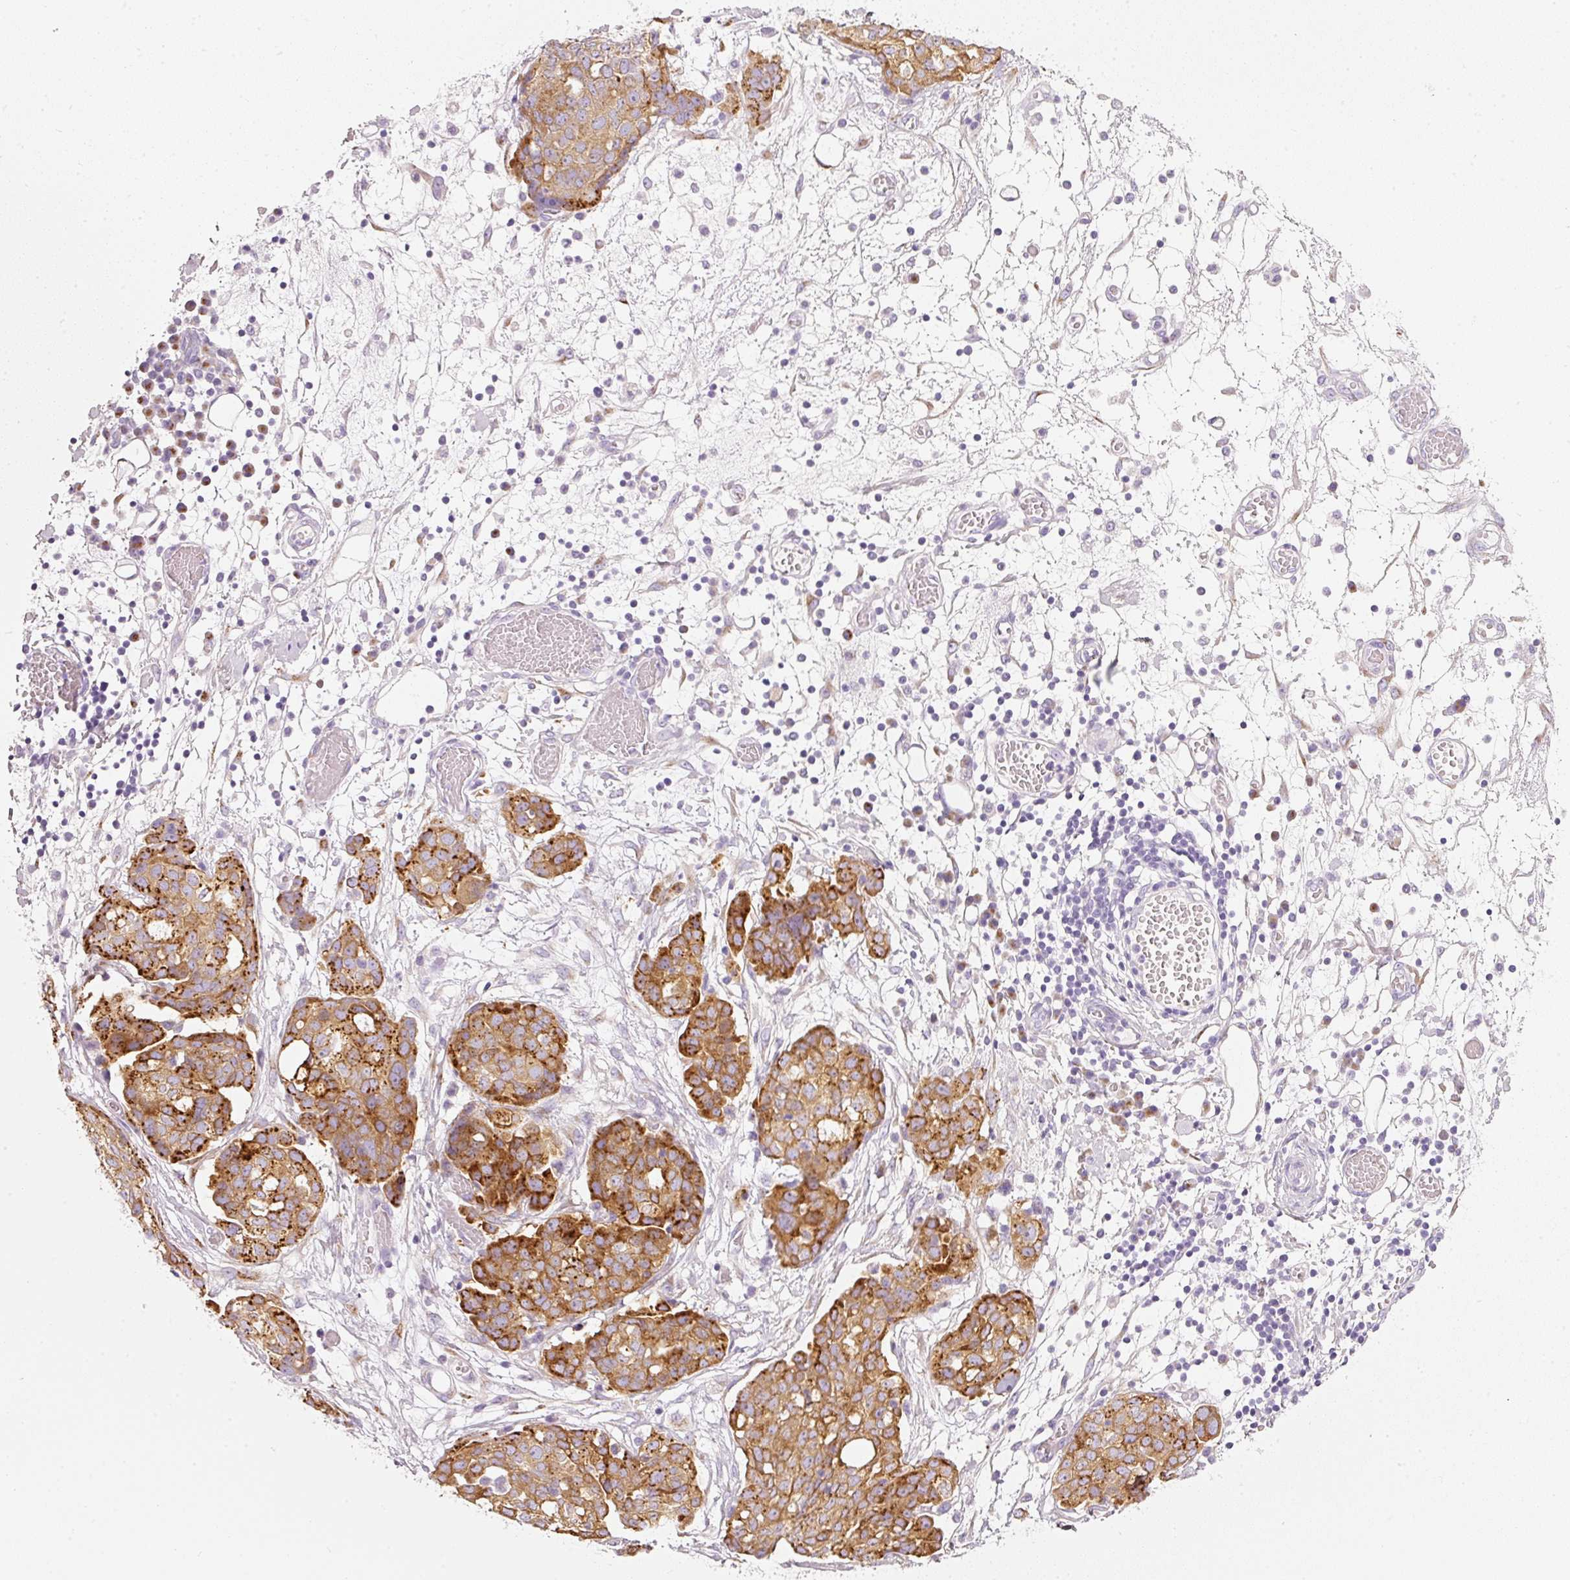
{"staining": {"intensity": "strong", "quantity": ">75%", "location": "cytoplasmic/membranous"}, "tissue": "ovarian cancer", "cell_type": "Tumor cells", "image_type": "cancer", "snomed": [{"axis": "morphology", "description": "Cystadenocarcinoma, serous, NOS"}, {"axis": "topography", "description": "Soft tissue"}, {"axis": "topography", "description": "Ovary"}], "caption": "Immunohistochemistry (IHC) (DAB (3,3'-diaminobenzidine)) staining of ovarian serous cystadenocarcinoma exhibits strong cytoplasmic/membranous protein expression in approximately >75% of tumor cells. (DAB IHC, brown staining for protein, blue staining for nuclei).", "gene": "PDXDC1", "patient": {"sex": "female", "age": 57}}